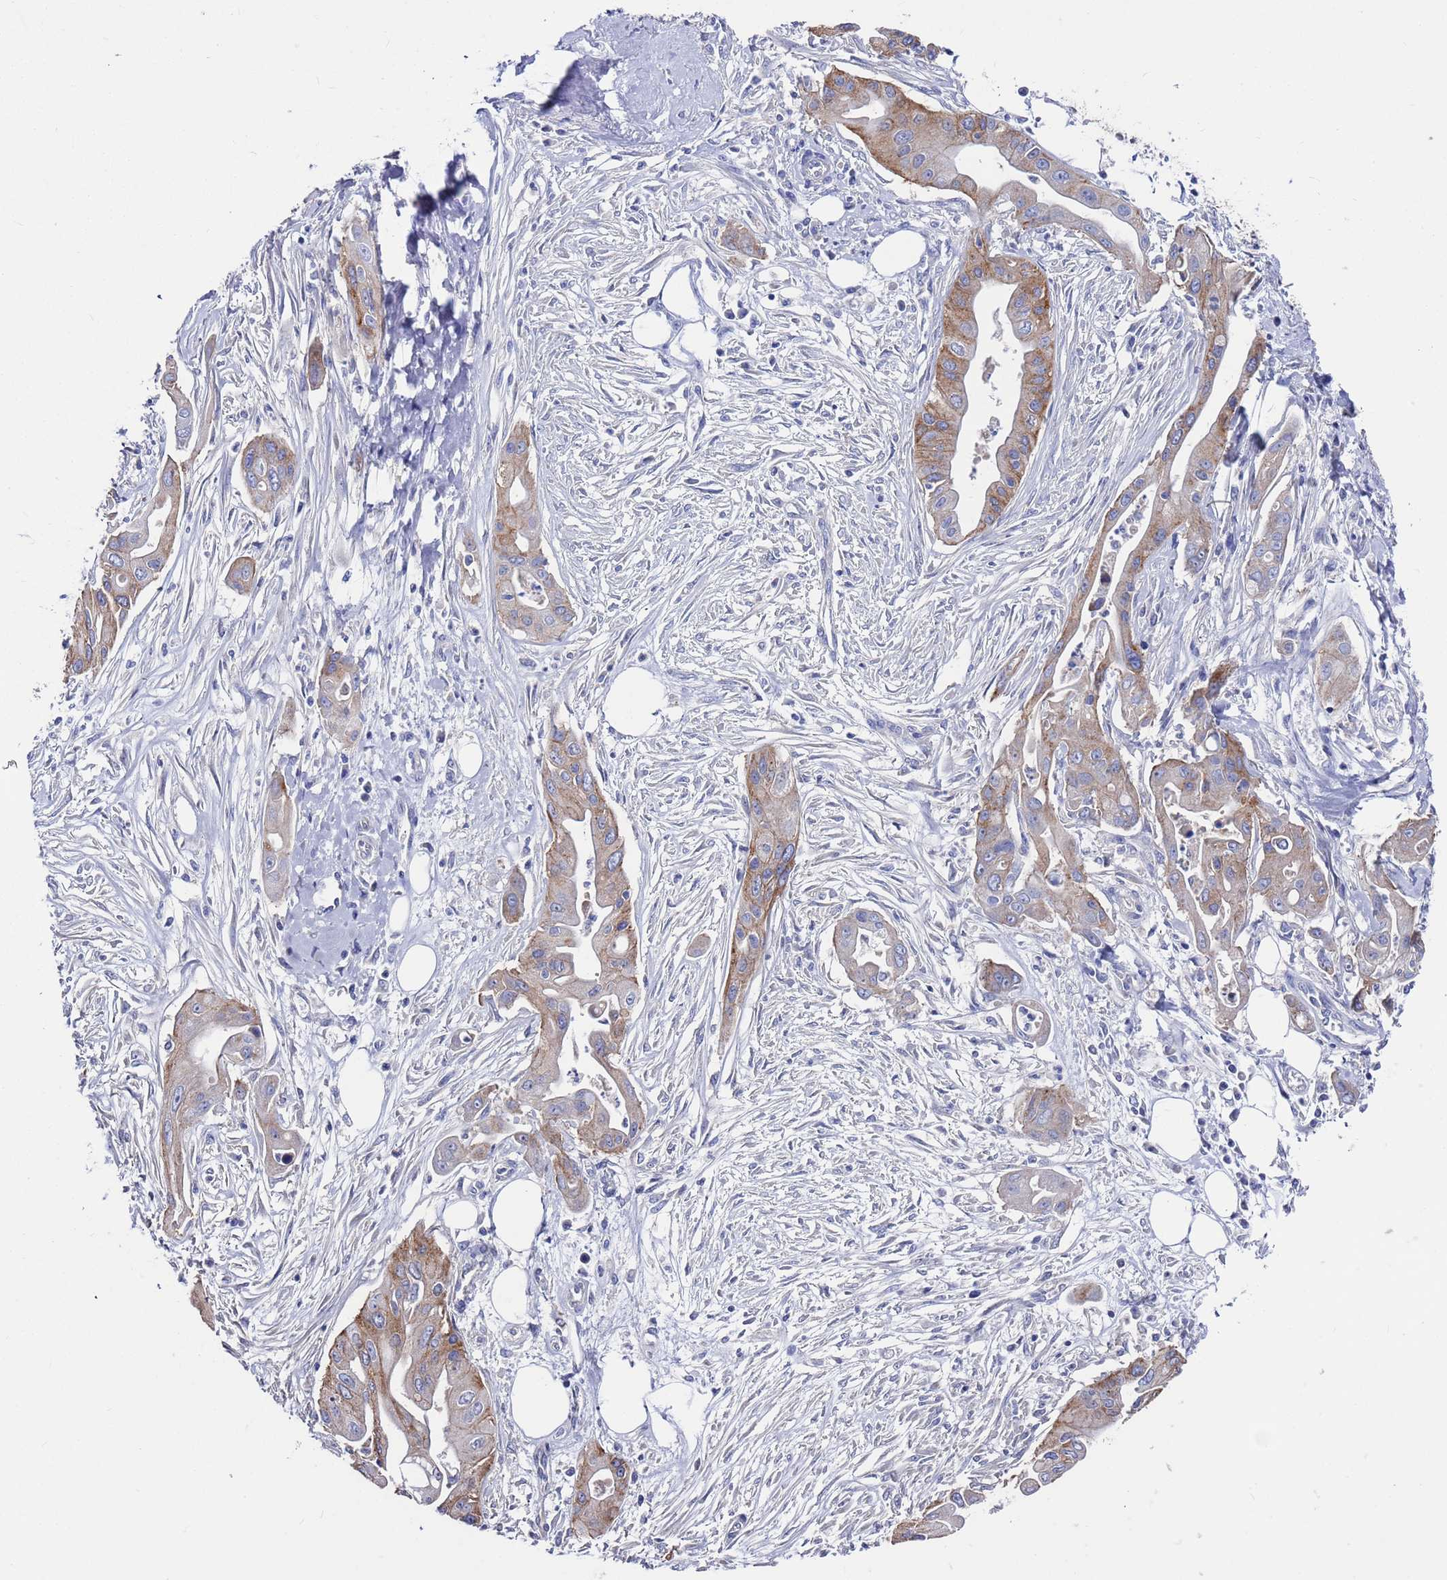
{"staining": {"intensity": "moderate", "quantity": "25%-75%", "location": "cytoplasmic/membranous"}, "tissue": "ovarian cancer", "cell_type": "Tumor cells", "image_type": "cancer", "snomed": [{"axis": "morphology", "description": "Cystadenocarcinoma, mucinous, NOS"}, {"axis": "topography", "description": "Ovary"}], "caption": "A photomicrograph of human ovarian mucinous cystadenocarcinoma stained for a protein shows moderate cytoplasmic/membranous brown staining in tumor cells. (Brightfield microscopy of DAB IHC at high magnification).", "gene": "KRTCAP3", "patient": {"sex": "female", "age": 70}}